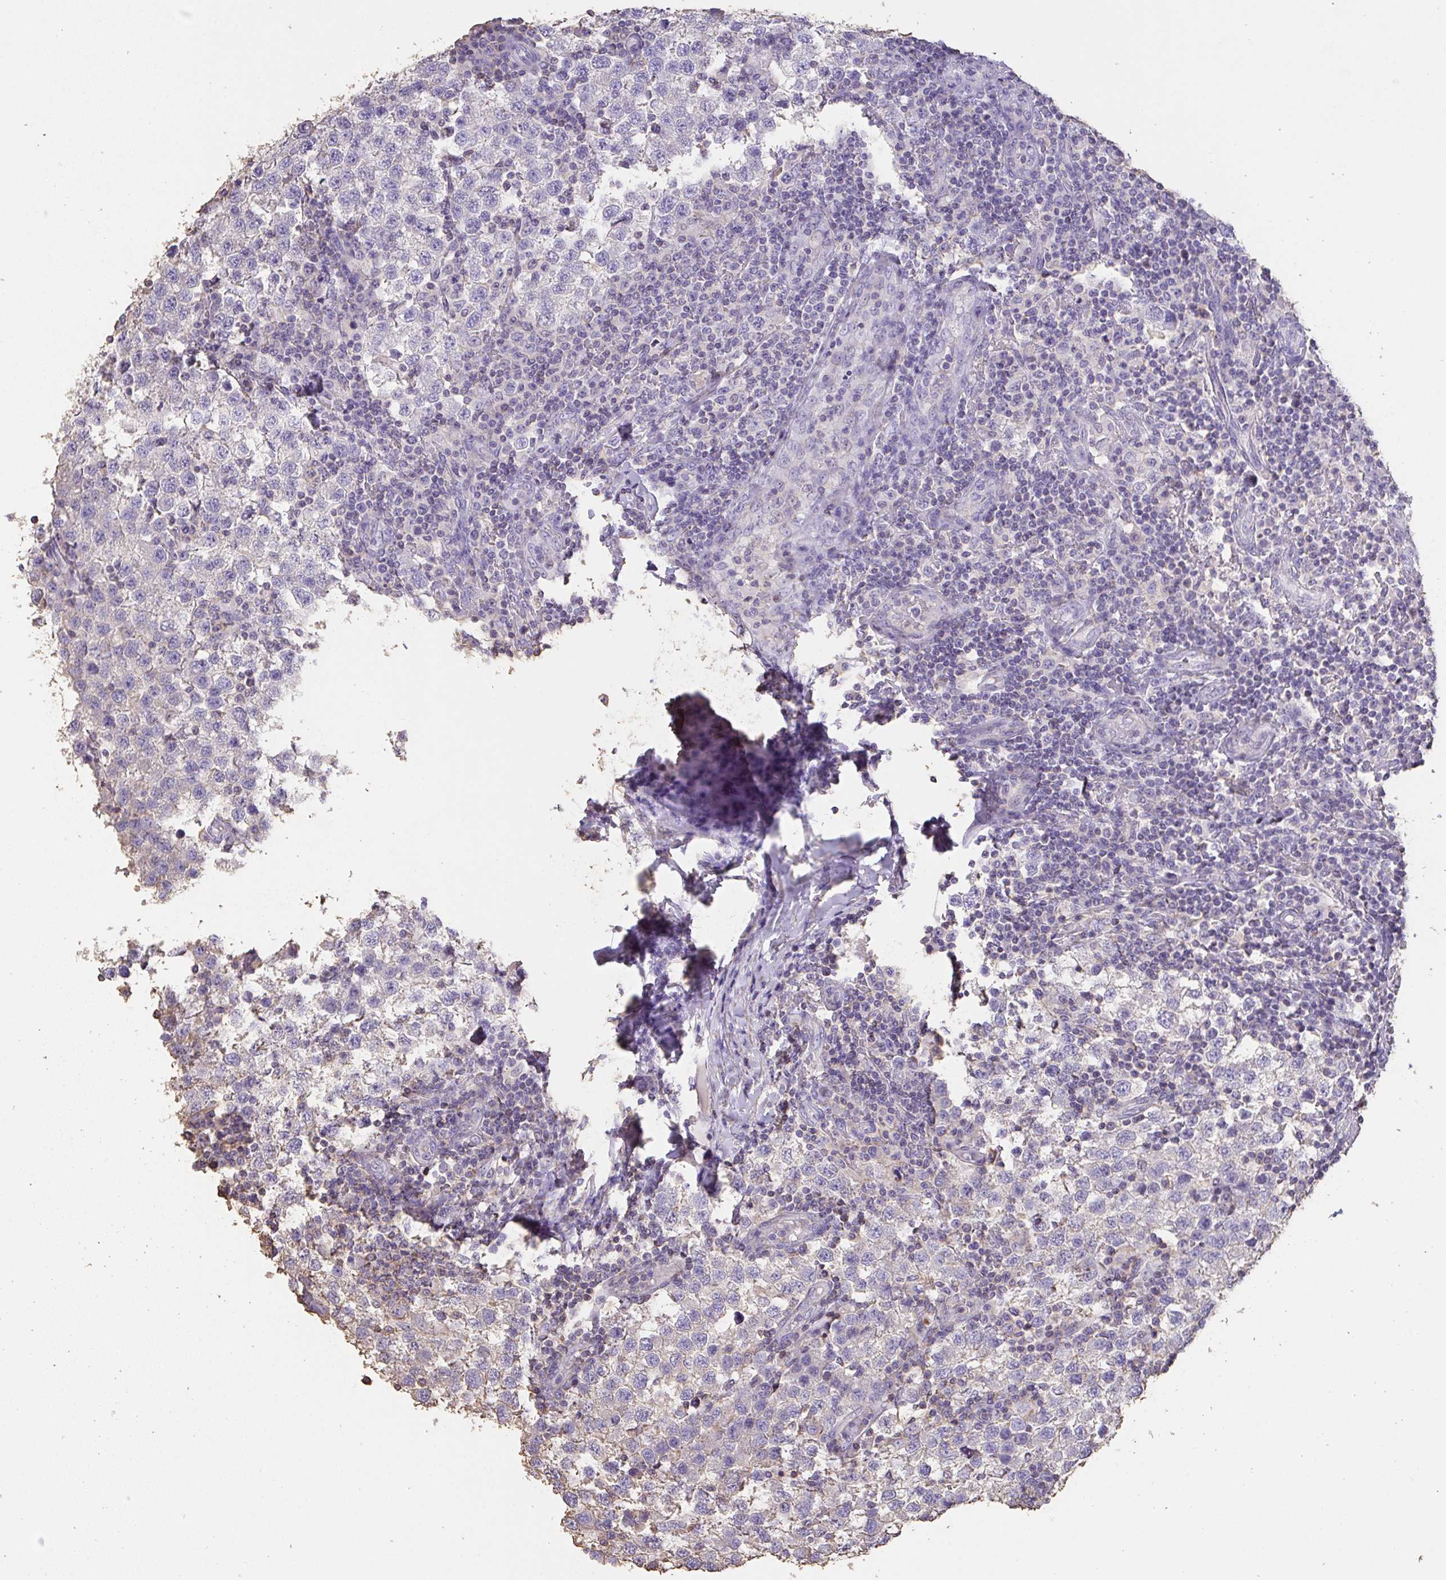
{"staining": {"intensity": "negative", "quantity": "none", "location": "none"}, "tissue": "testis cancer", "cell_type": "Tumor cells", "image_type": "cancer", "snomed": [{"axis": "morphology", "description": "Seminoma, NOS"}, {"axis": "topography", "description": "Testis"}], "caption": "The IHC photomicrograph has no significant staining in tumor cells of seminoma (testis) tissue.", "gene": "IL23R", "patient": {"sex": "male", "age": 34}}